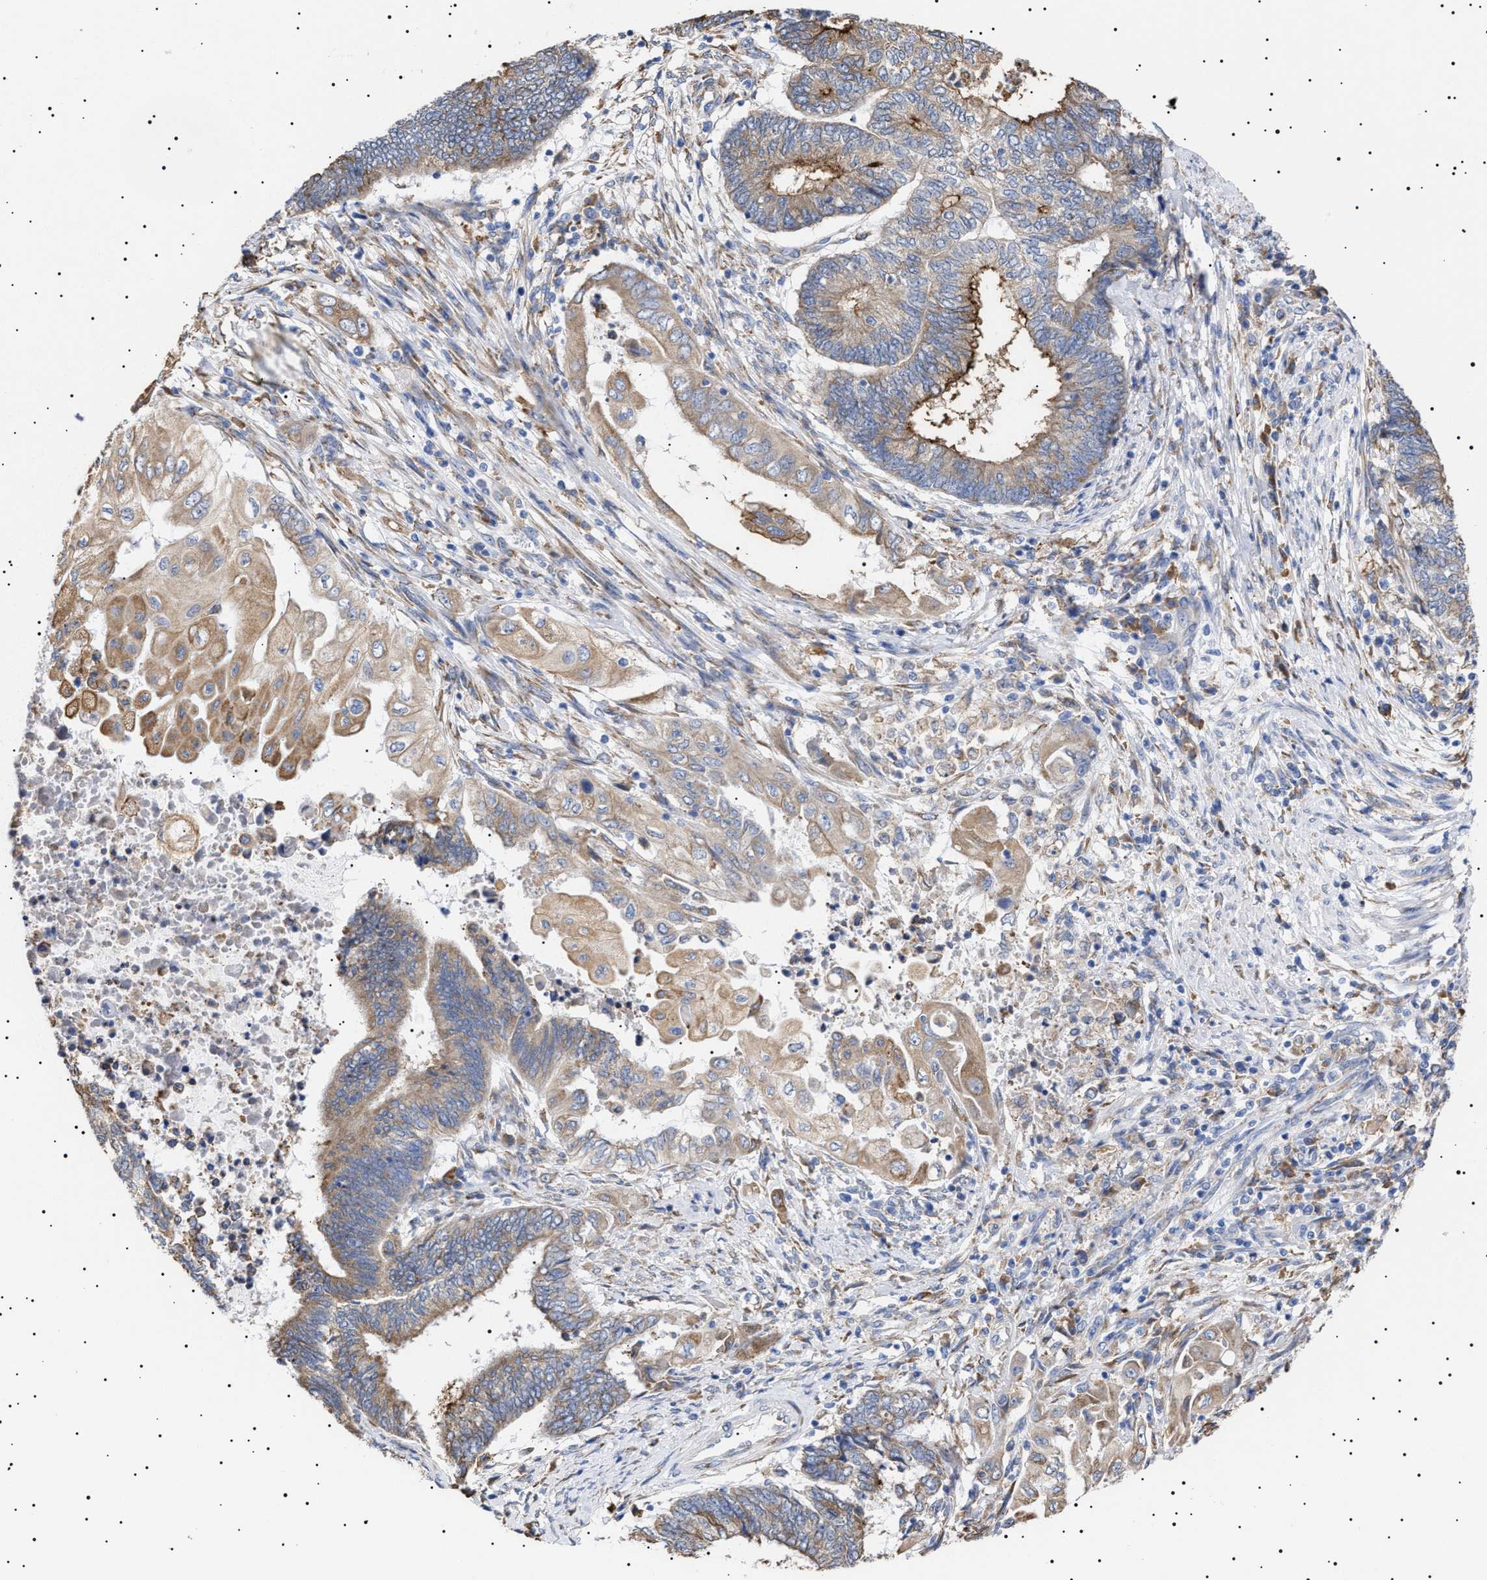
{"staining": {"intensity": "moderate", "quantity": ">75%", "location": "cytoplasmic/membranous"}, "tissue": "endometrial cancer", "cell_type": "Tumor cells", "image_type": "cancer", "snomed": [{"axis": "morphology", "description": "Adenocarcinoma, NOS"}, {"axis": "topography", "description": "Uterus"}, {"axis": "topography", "description": "Endometrium"}], "caption": "A photomicrograph of endometrial adenocarcinoma stained for a protein exhibits moderate cytoplasmic/membranous brown staining in tumor cells. The staining was performed using DAB to visualize the protein expression in brown, while the nuclei were stained in blue with hematoxylin (Magnification: 20x).", "gene": "ERCC6L2", "patient": {"sex": "female", "age": 70}}